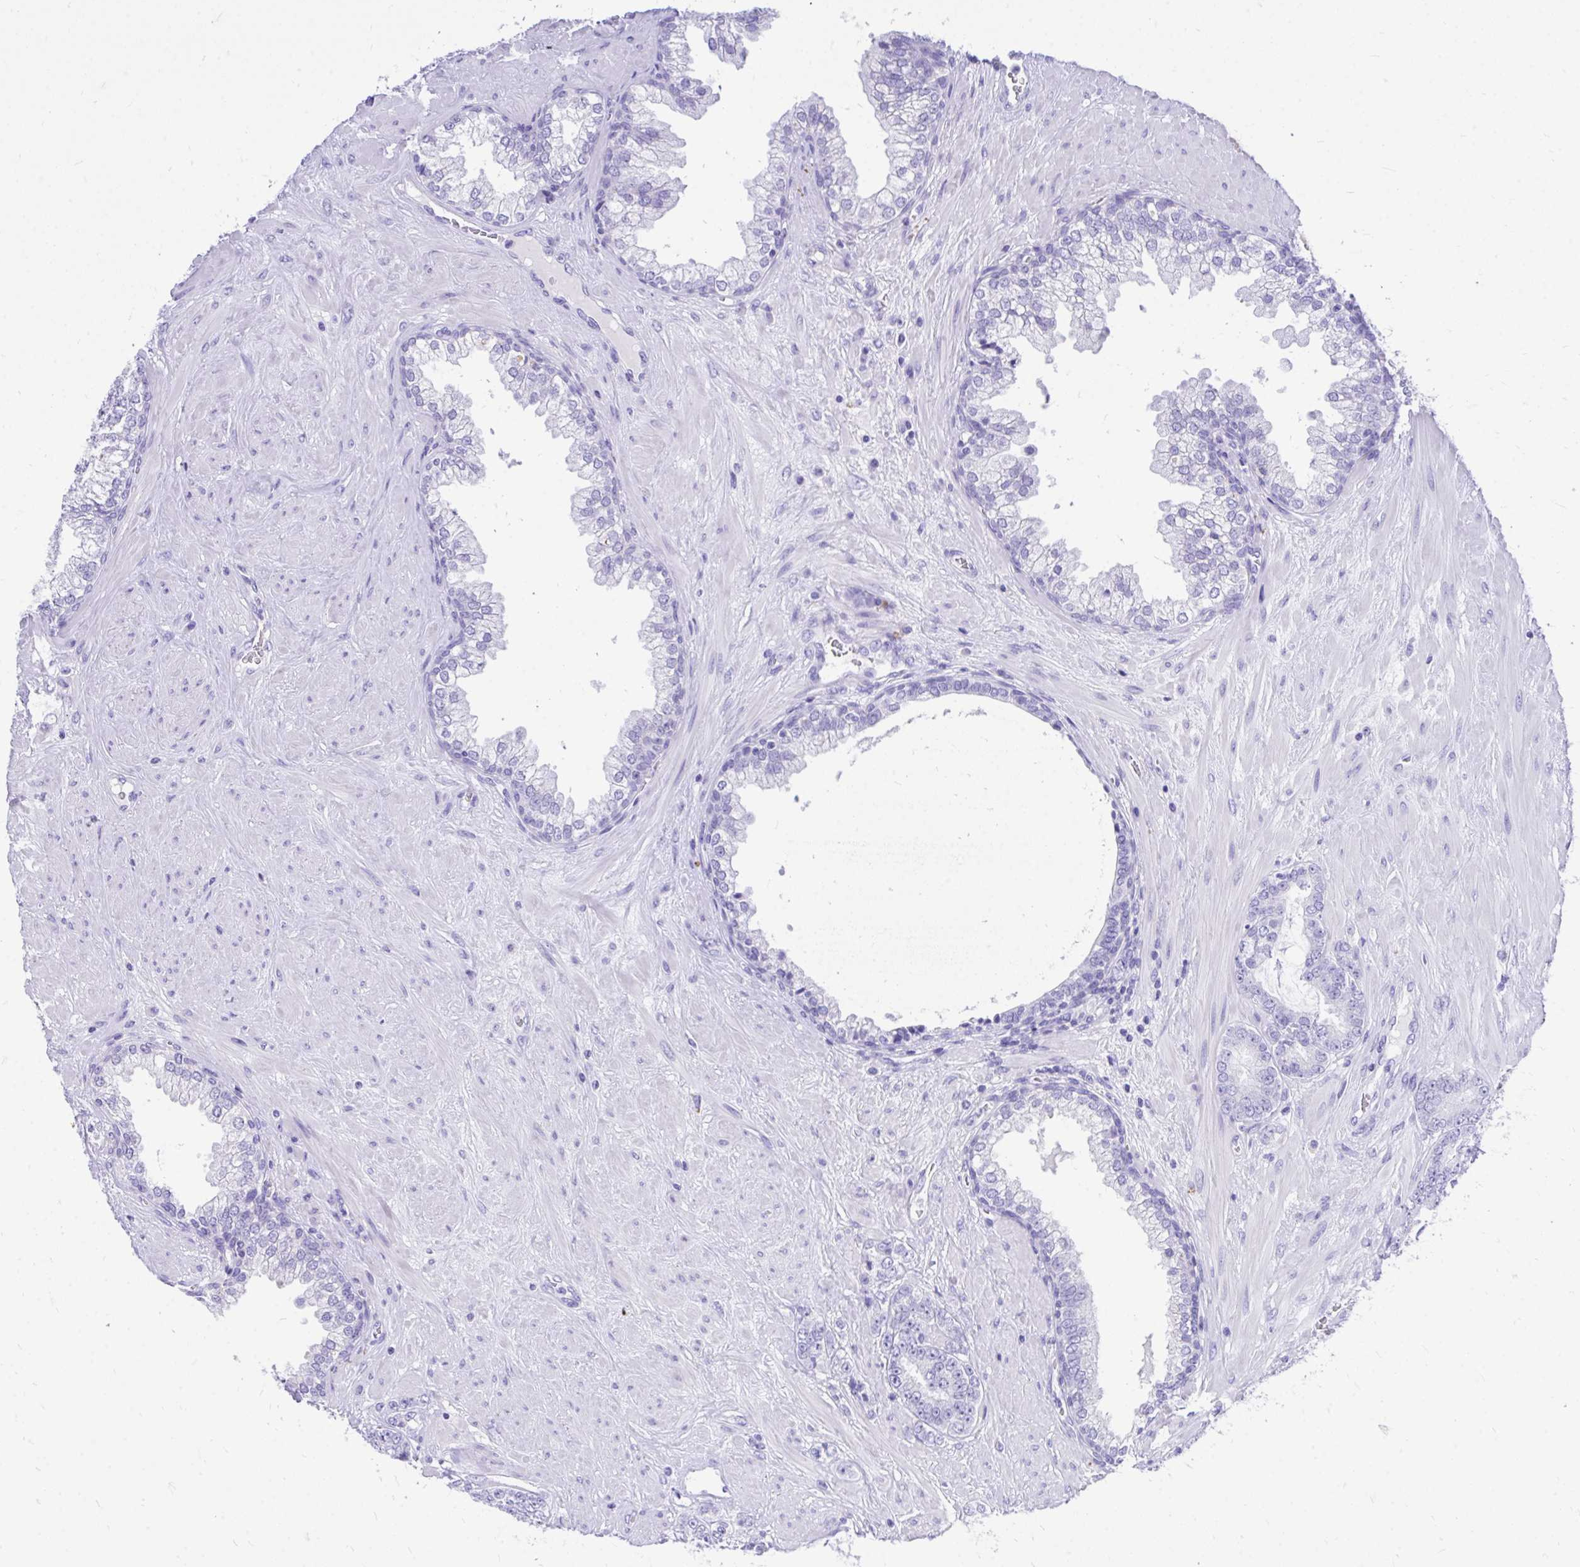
{"staining": {"intensity": "negative", "quantity": "none", "location": "none"}, "tissue": "prostate cancer", "cell_type": "Tumor cells", "image_type": "cancer", "snomed": [{"axis": "morphology", "description": "Adenocarcinoma, High grade"}, {"axis": "topography", "description": "Prostate"}], "caption": "There is no significant expression in tumor cells of high-grade adenocarcinoma (prostate).", "gene": "MON1A", "patient": {"sex": "male", "age": 62}}